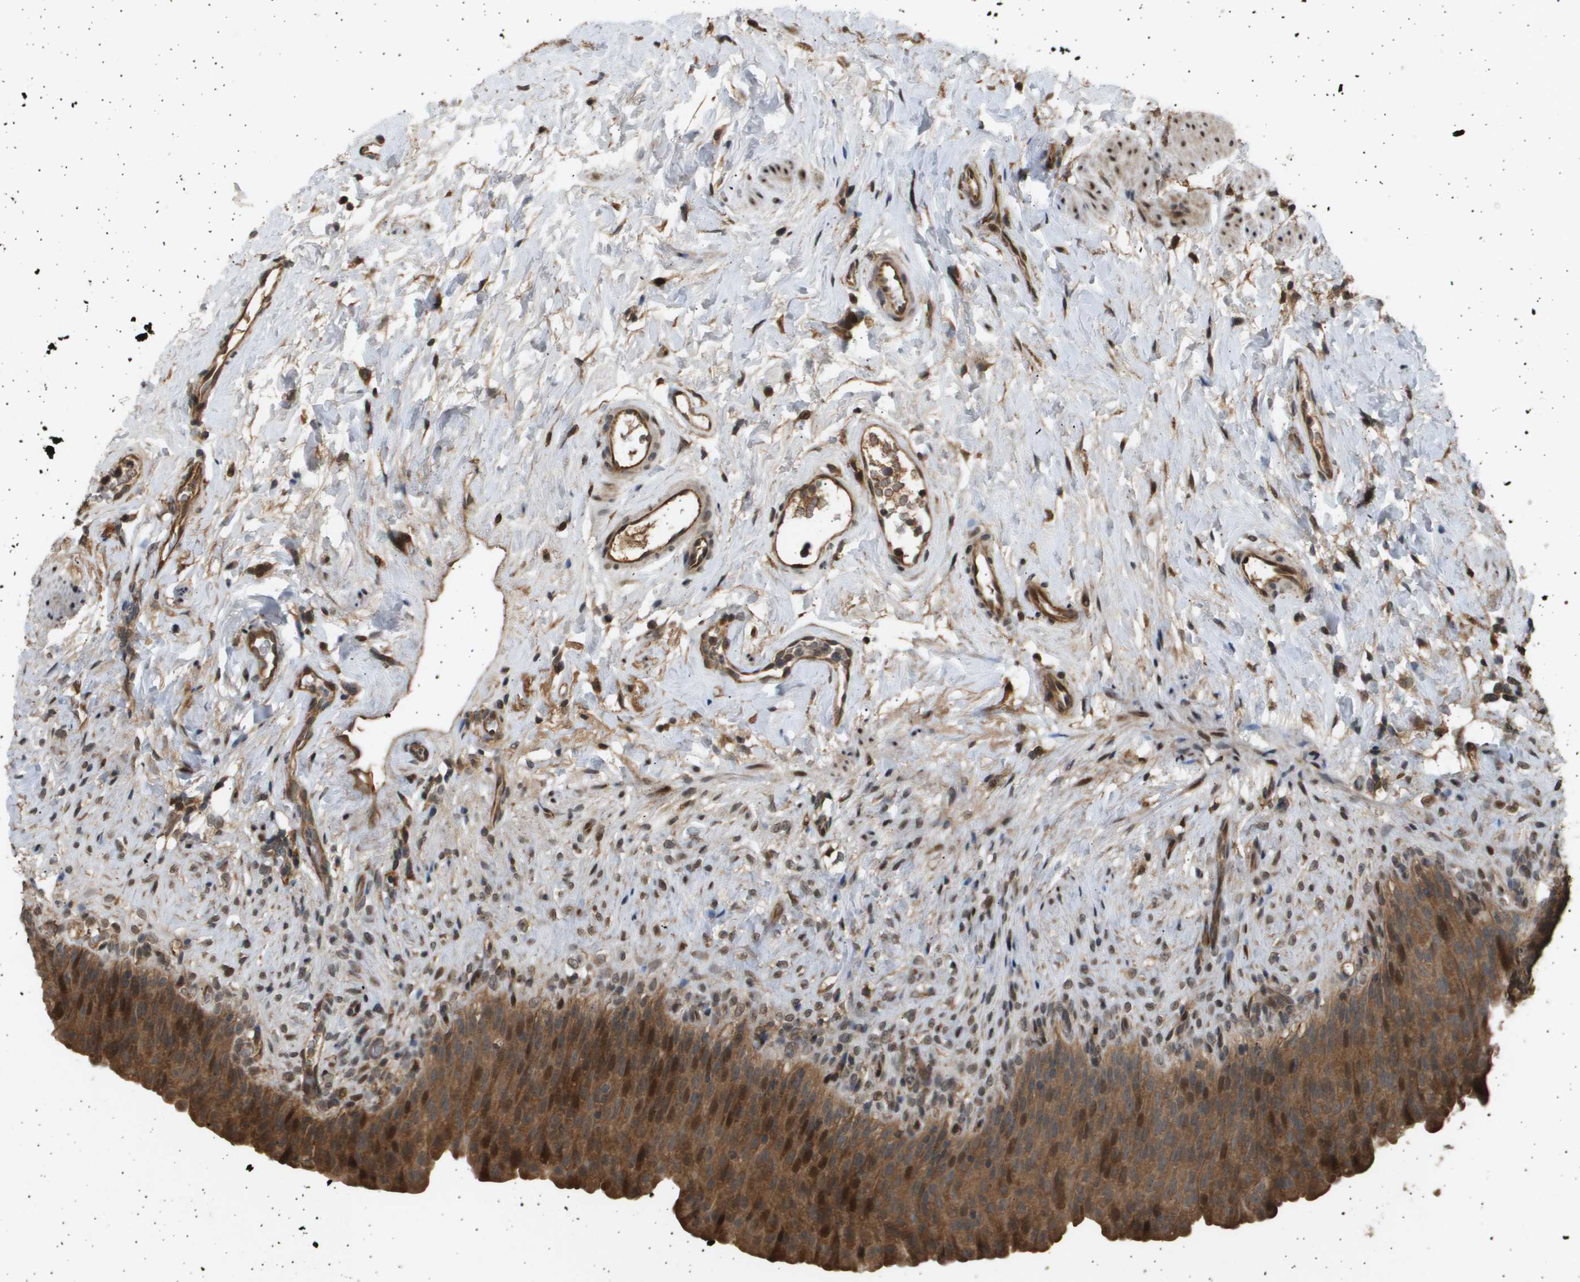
{"staining": {"intensity": "moderate", "quantity": ">75%", "location": "cytoplasmic/membranous,nuclear"}, "tissue": "urinary bladder", "cell_type": "Urothelial cells", "image_type": "normal", "snomed": [{"axis": "morphology", "description": "Normal tissue, NOS"}, {"axis": "topography", "description": "Urinary bladder"}], "caption": "Moderate cytoplasmic/membranous,nuclear positivity is identified in approximately >75% of urothelial cells in normal urinary bladder.", "gene": "TNRC6A", "patient": {"sex": "female", "age": 79}}